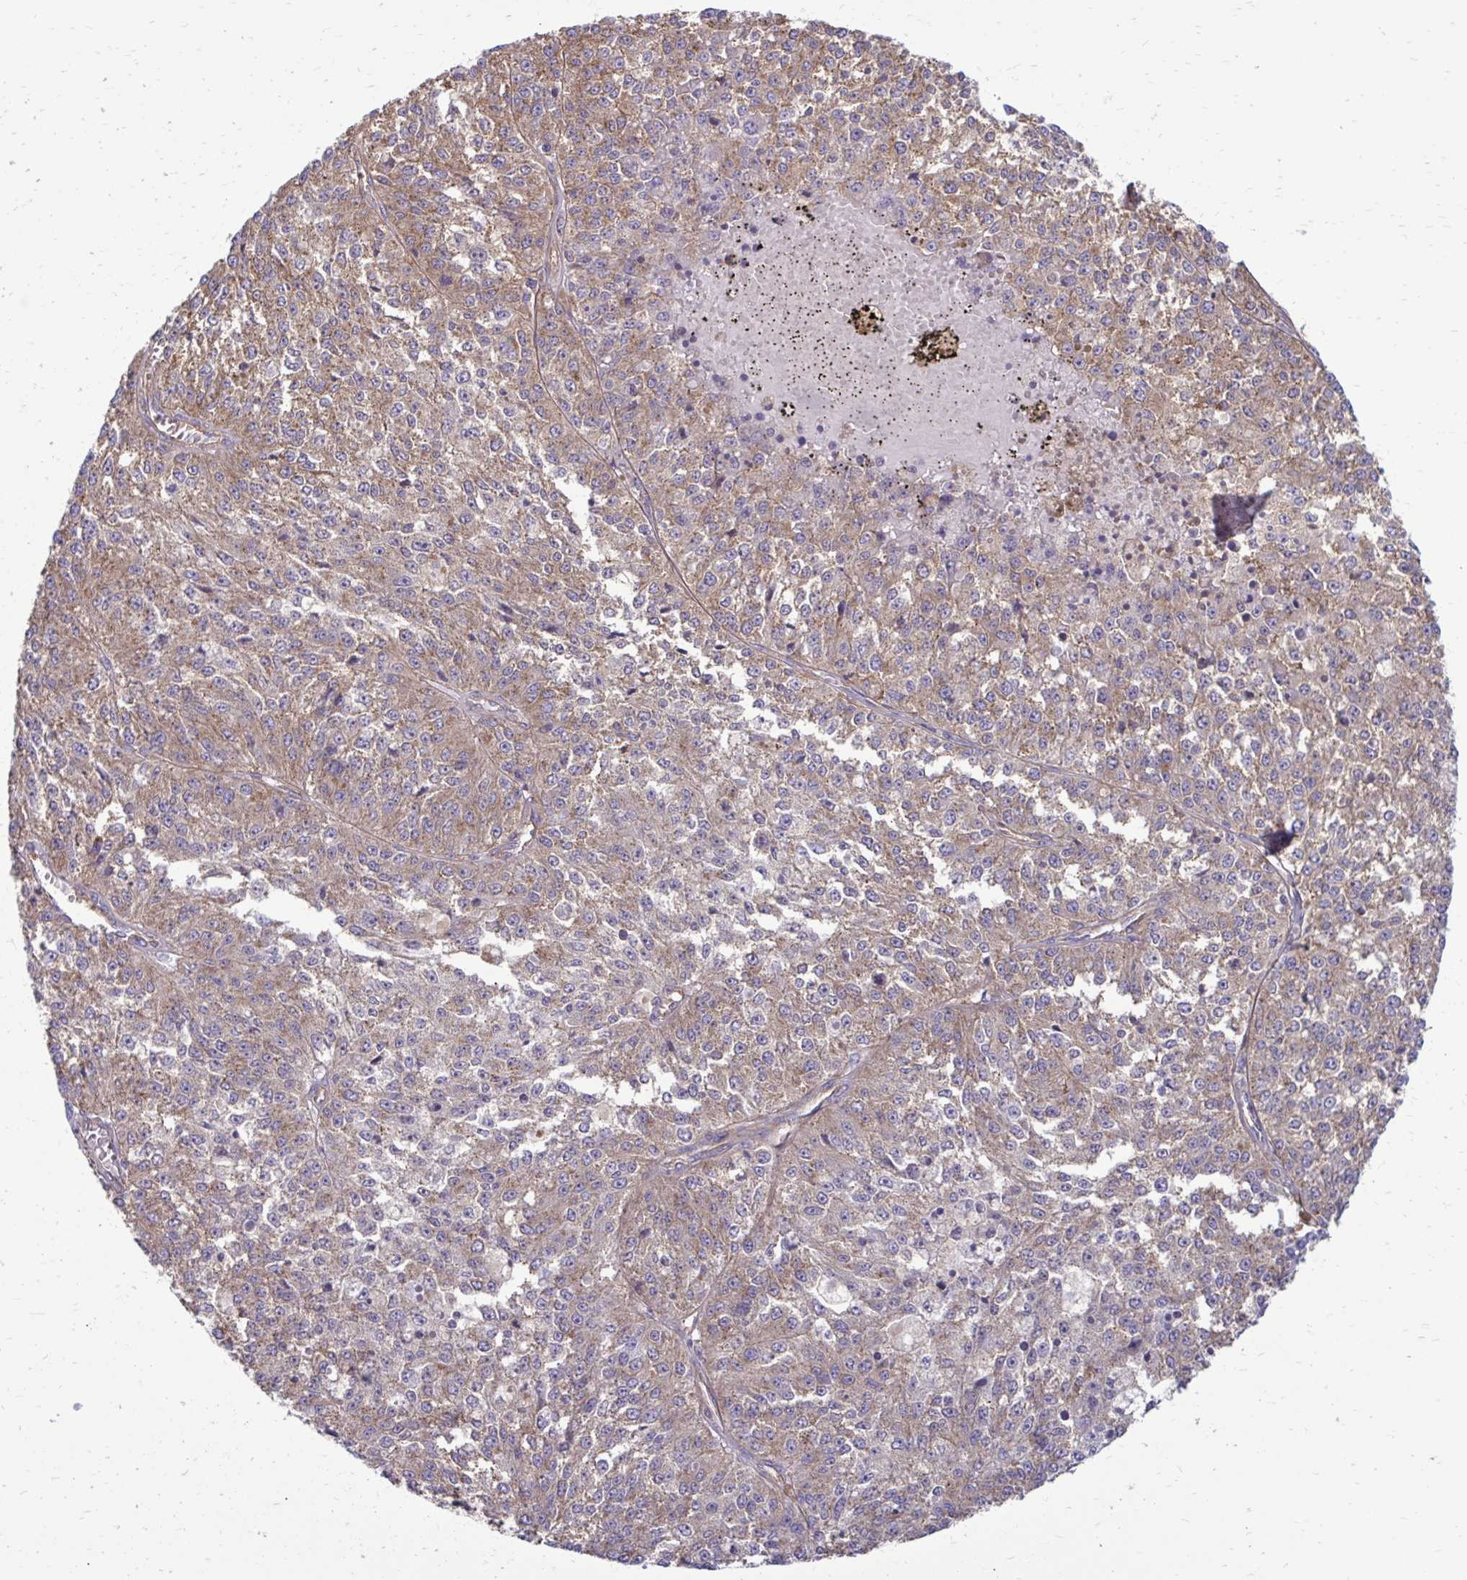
{"staining": {"intensity": "moderate", "quantity": ">75%", "location": "cytoplasmic/membranous"}, "tissue": "melanoma", "cell_type": "Tumor cells", "image_type": "cancer", "snomed": [{"axis": "morphology", "description": "Malignant melanoma, Metastatic site"}, {"axis": "topography", "description": "Lymph node"}], "caption": "Melanoma stained with a protein marker exhibits moderate staining in tumor cells.", "gene": "CLTA", "patient": {"sex": "female", "age": 64}}